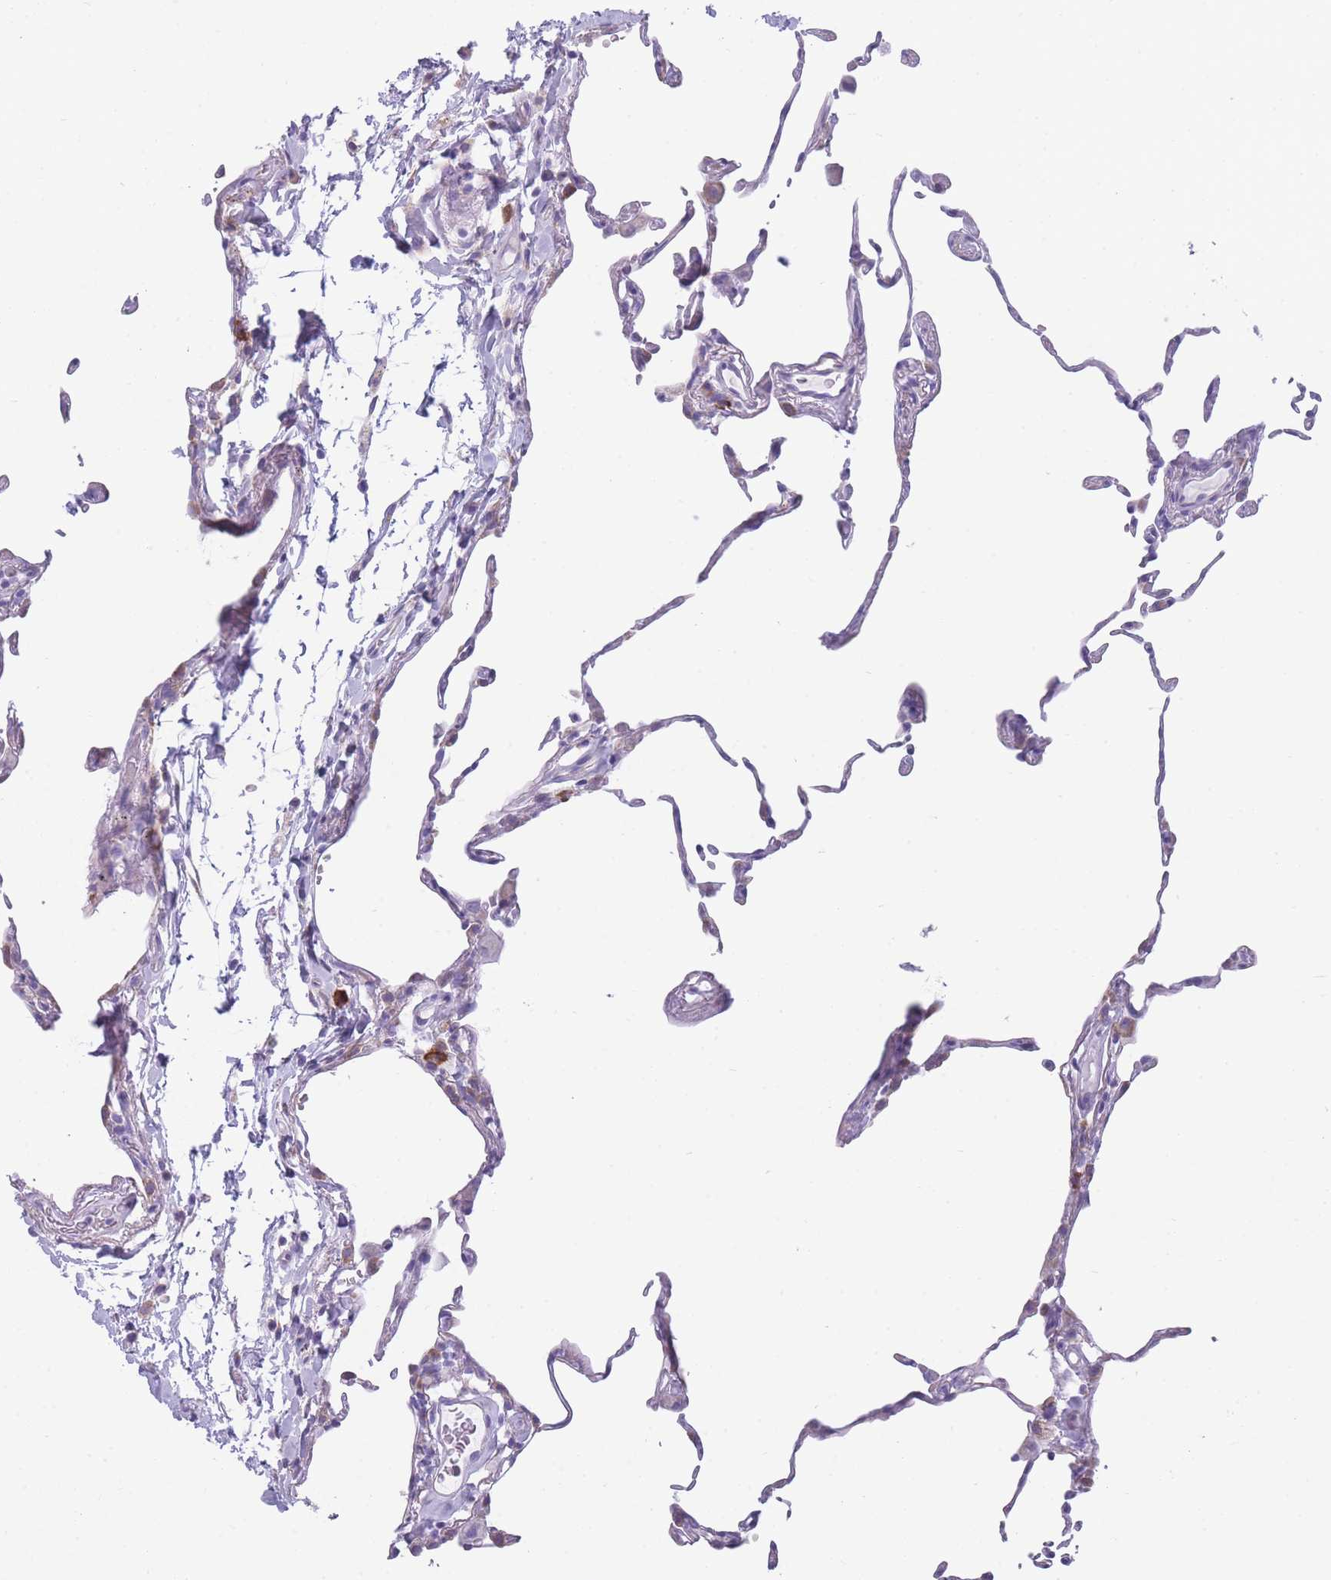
{"staining": {"intensity": "negative", "quantity": "none", "location": "none"}, "tissue": "lung", "cell_type": "Alveolar cells", "image_type": "normal", "snomed": [{"axis": "morphology", "description": "Normal tissue, NOS"}, {"axis": "topography", "description": "Lung"}], "caption": "IHC of unremarkable human lung reveals no positivity in alveolar cells.", "gene": "XKR8", "patient": {"sex": "female", "age": 57}}